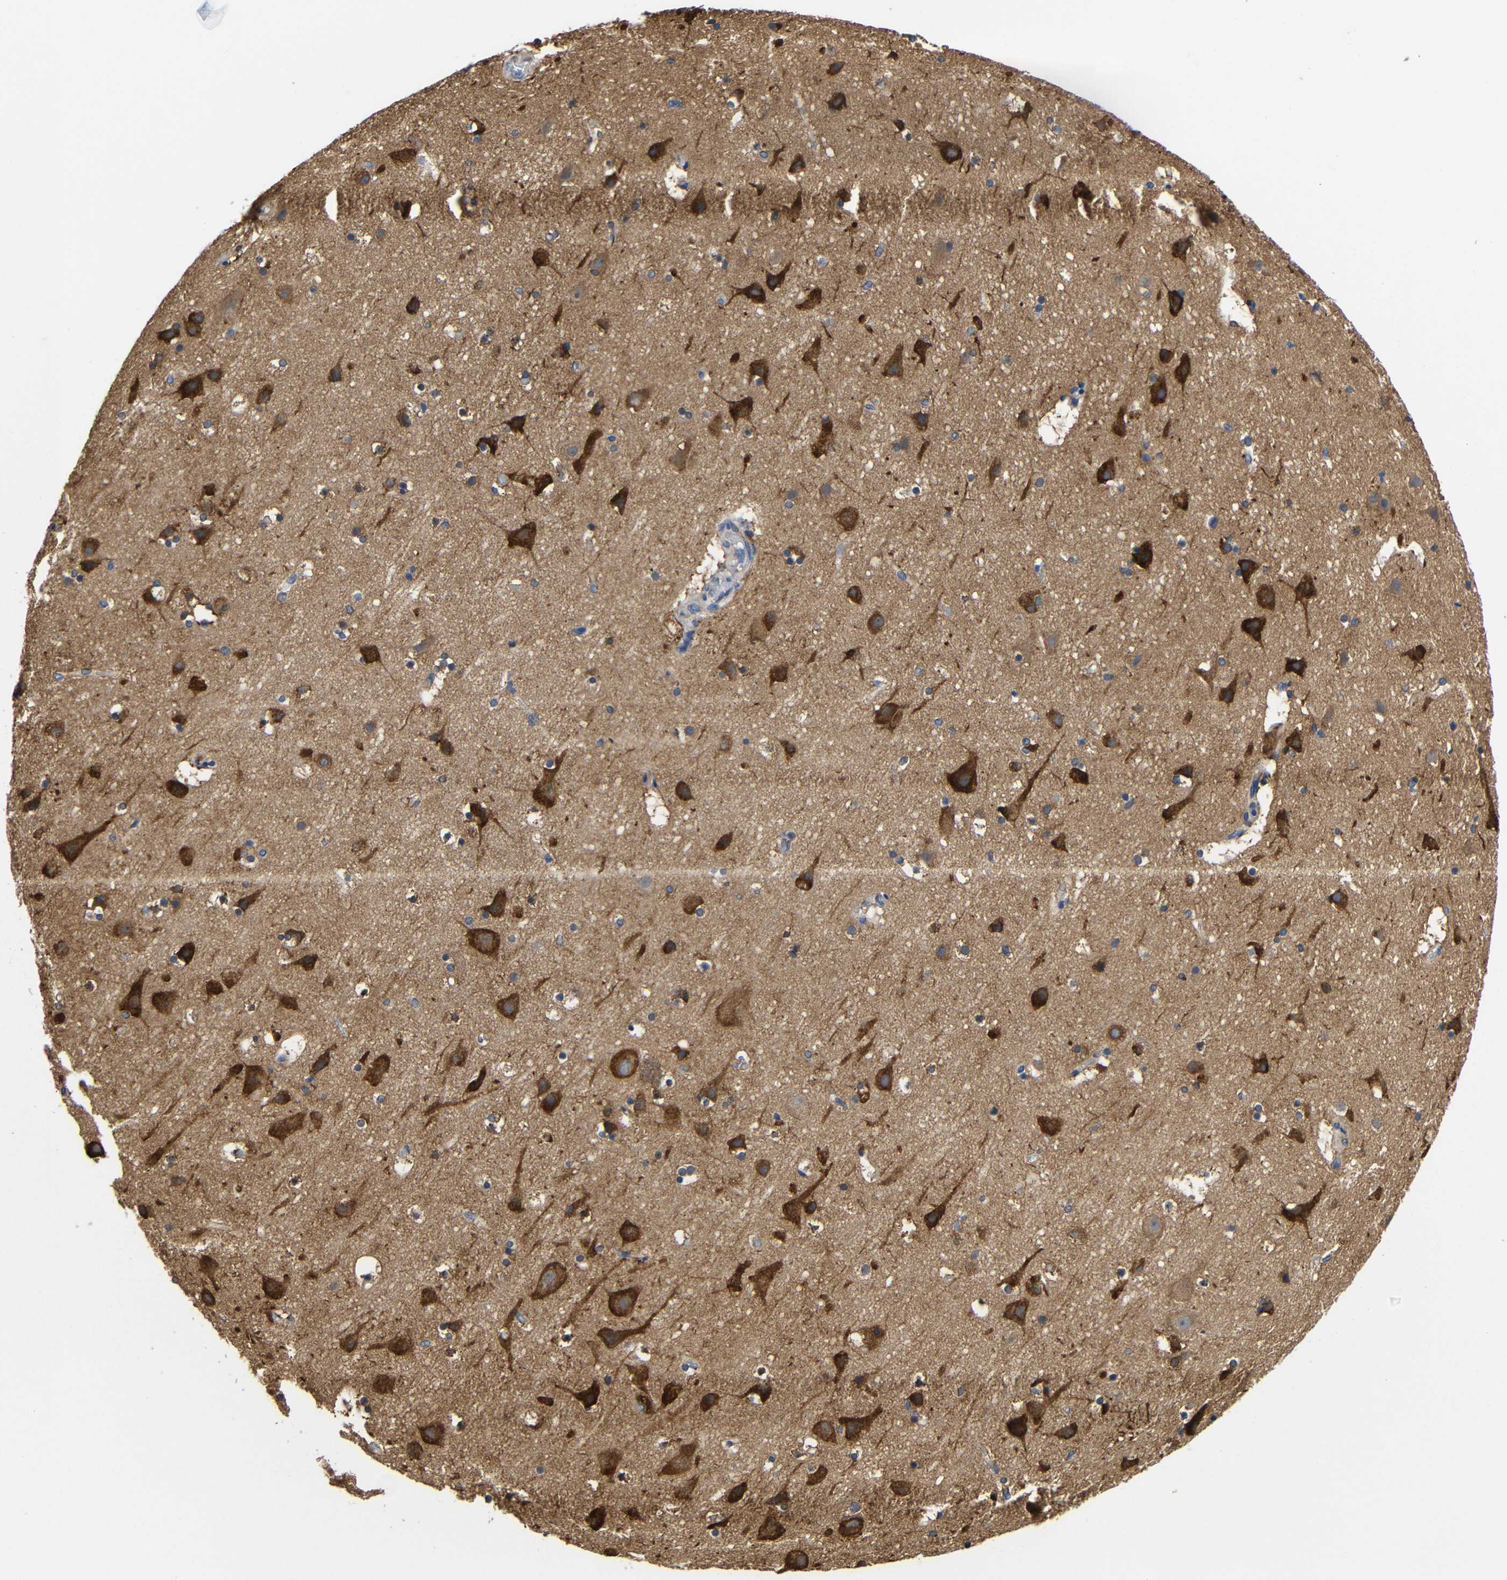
{"staining": {"intensity": "moderate", "quantity": ">75%", "location": "cytoplasmic/membranous"}, "tissue": "cerebral cortex", "cell_type": "Endothelial cells", "image_type": "normal", "snomed": [{"axis": "morphology", "description": "Normal tissue, NOS"}, {"axis": "topography", "description": "Cerebral cortex"}], "caption": "DAB immunohistochemical staining of unremarkable cerebral cortex shows moderate cytoplasmic/membranous protein positivity in about >75% of endothelial cells.", "gene": "LRRCC1", "patient": {"sex": "male", "age": 45}}